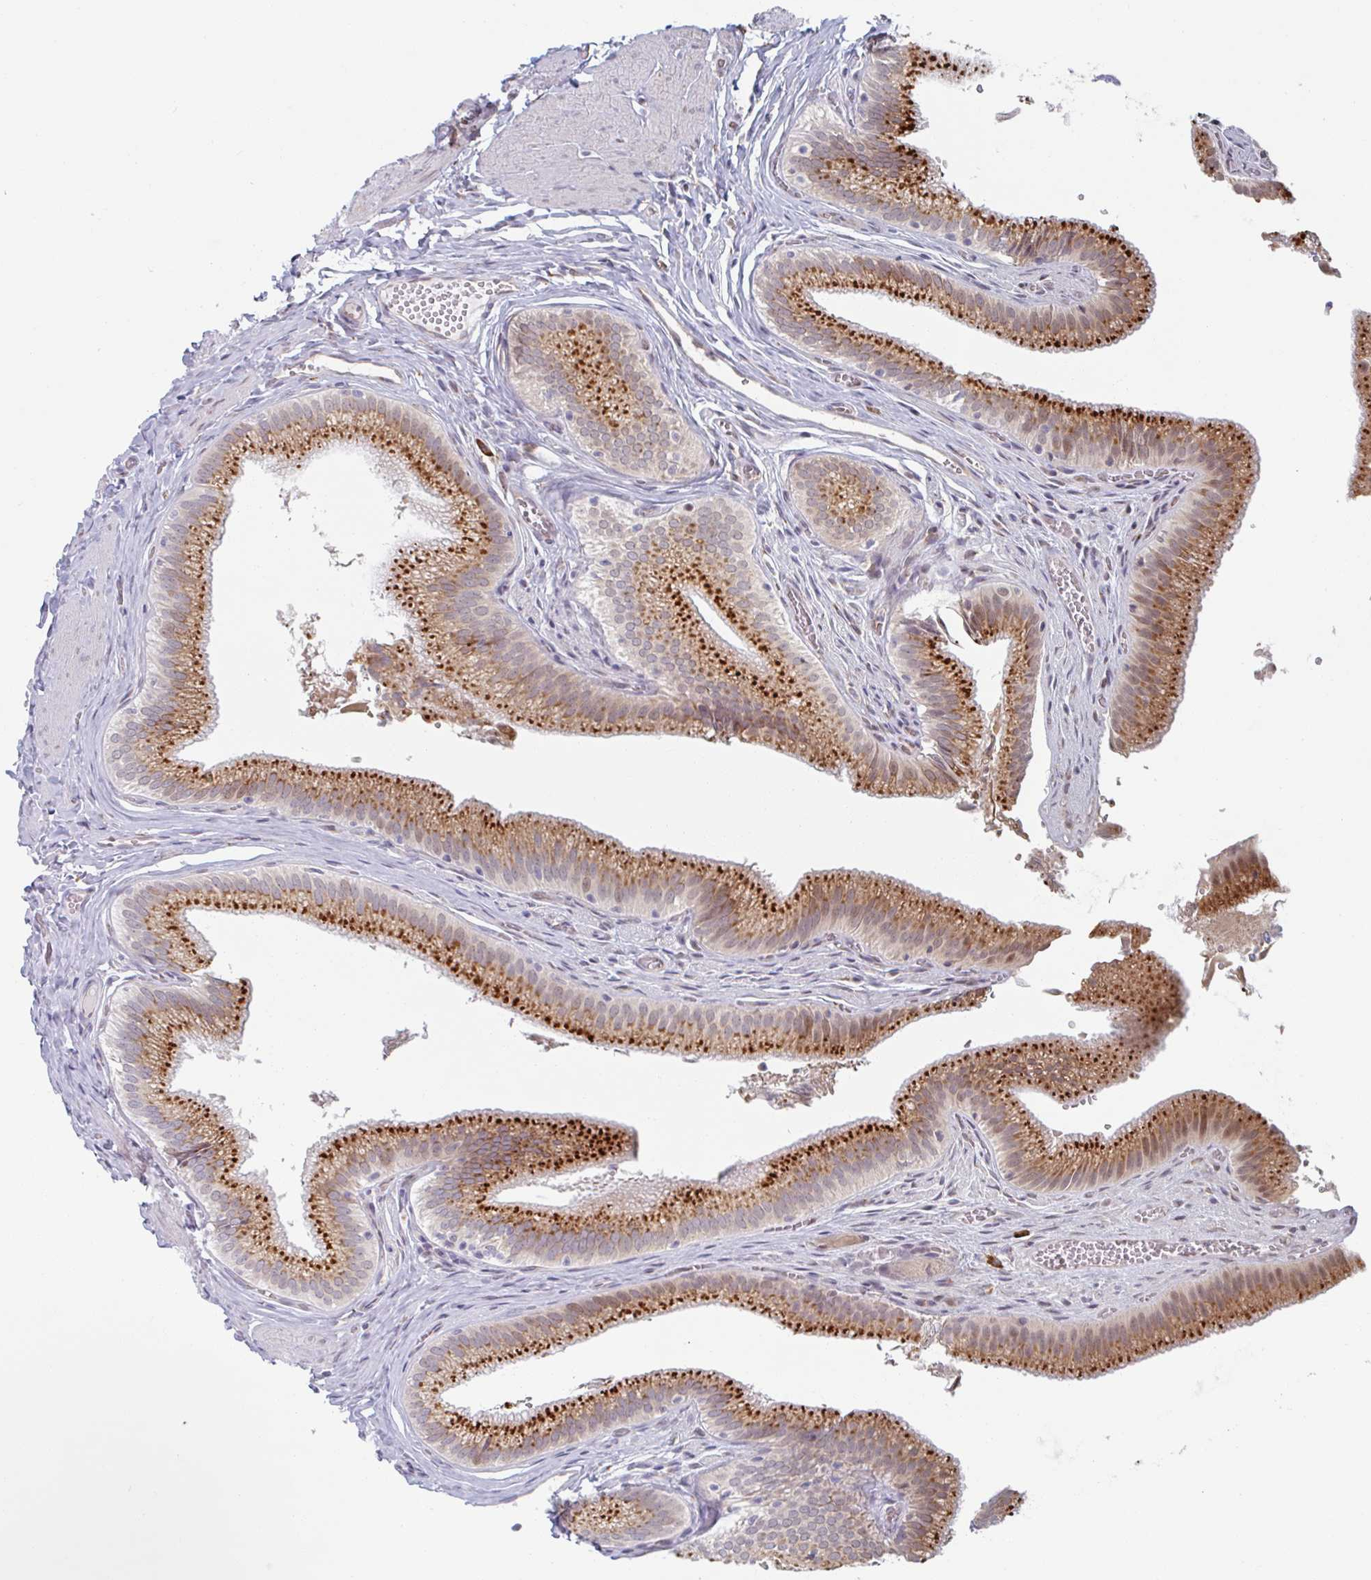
{"staining": {"intensity": "strong", "quantity": ">75%", "location": "cytoplasmic/membranous"}, "tissue": "gallbladder", "cell_type": "Glandular cells", "image_type": "normal", "snomed": [{"axis": "morphology", "description": "Normal tissue, NOS"}, {"axis": "topography", "description": "Gallbladder"}, {"axis": "topography", "description": "Peripheral nerve tissue"}], "caption": "Immunohistochemical staining of unremarkable human gallbladder displays strong cytoplasmic/membranous protein expression in about >75% of glandular cells. (DAB IHC, brown staining for protein, blue staining for nuclei).", "gene": "TRAPPC10", "patient": {"sex": "male", "age": 17}}